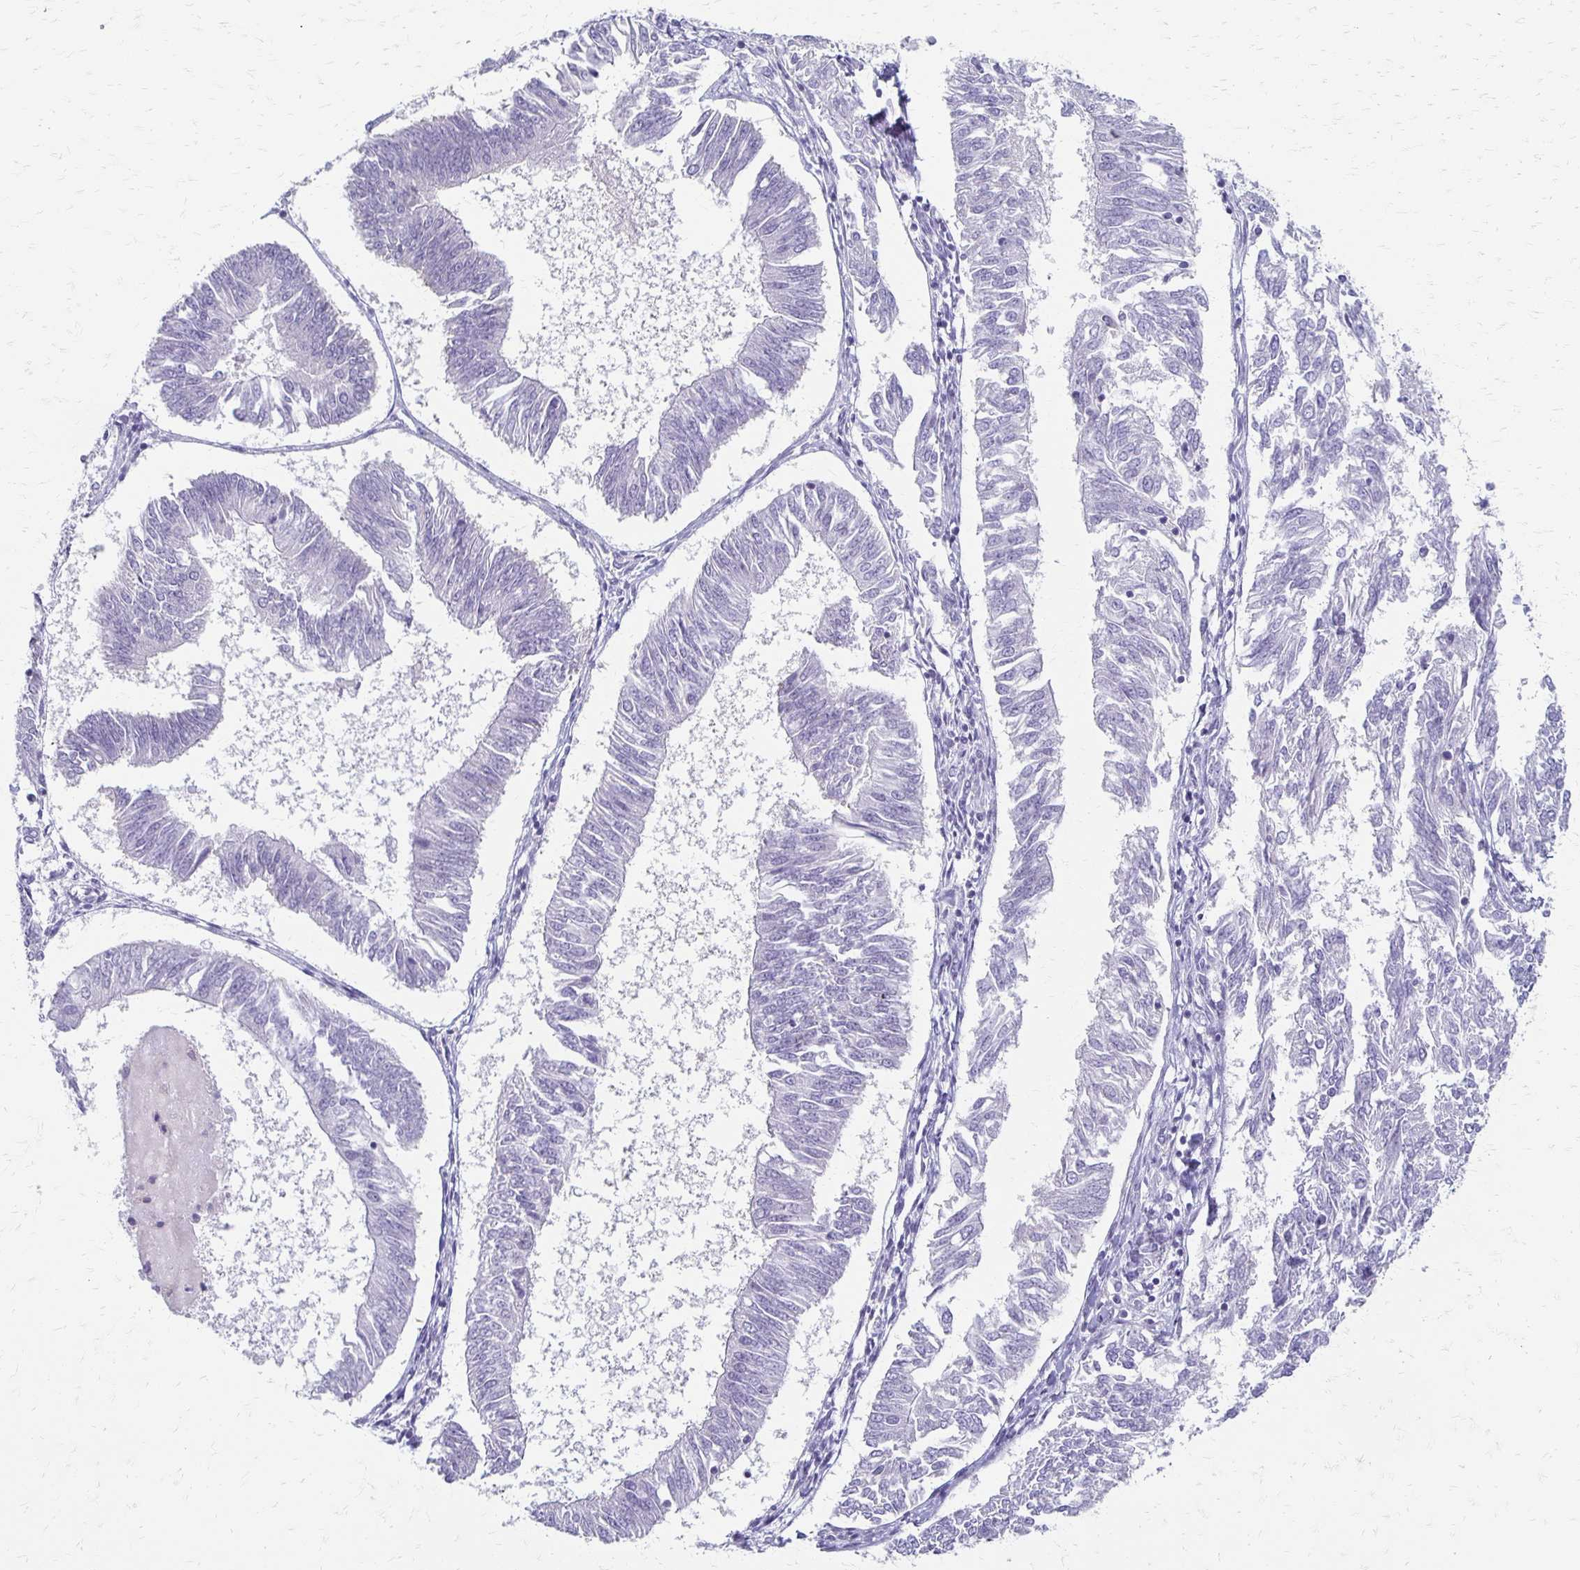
{"staining": {"intensity": "negative", "quantity": "none", "location": "none"}, "tissue": "endometrial cancer", "cell_type": "Tumor cells", "image_type": "cancer", "snomed": [{"axis": "morphology", "description": "Adenocarcinoma, NOS"}, {"axis": "topography", "description": "Endometrium"}], "caption": "This is an IHC image of endometrial cancer (adenocarcinoma). There is no expression in tumor cells.", "gene": "IVL", "patient": {"sex": "female", "age": 58}}